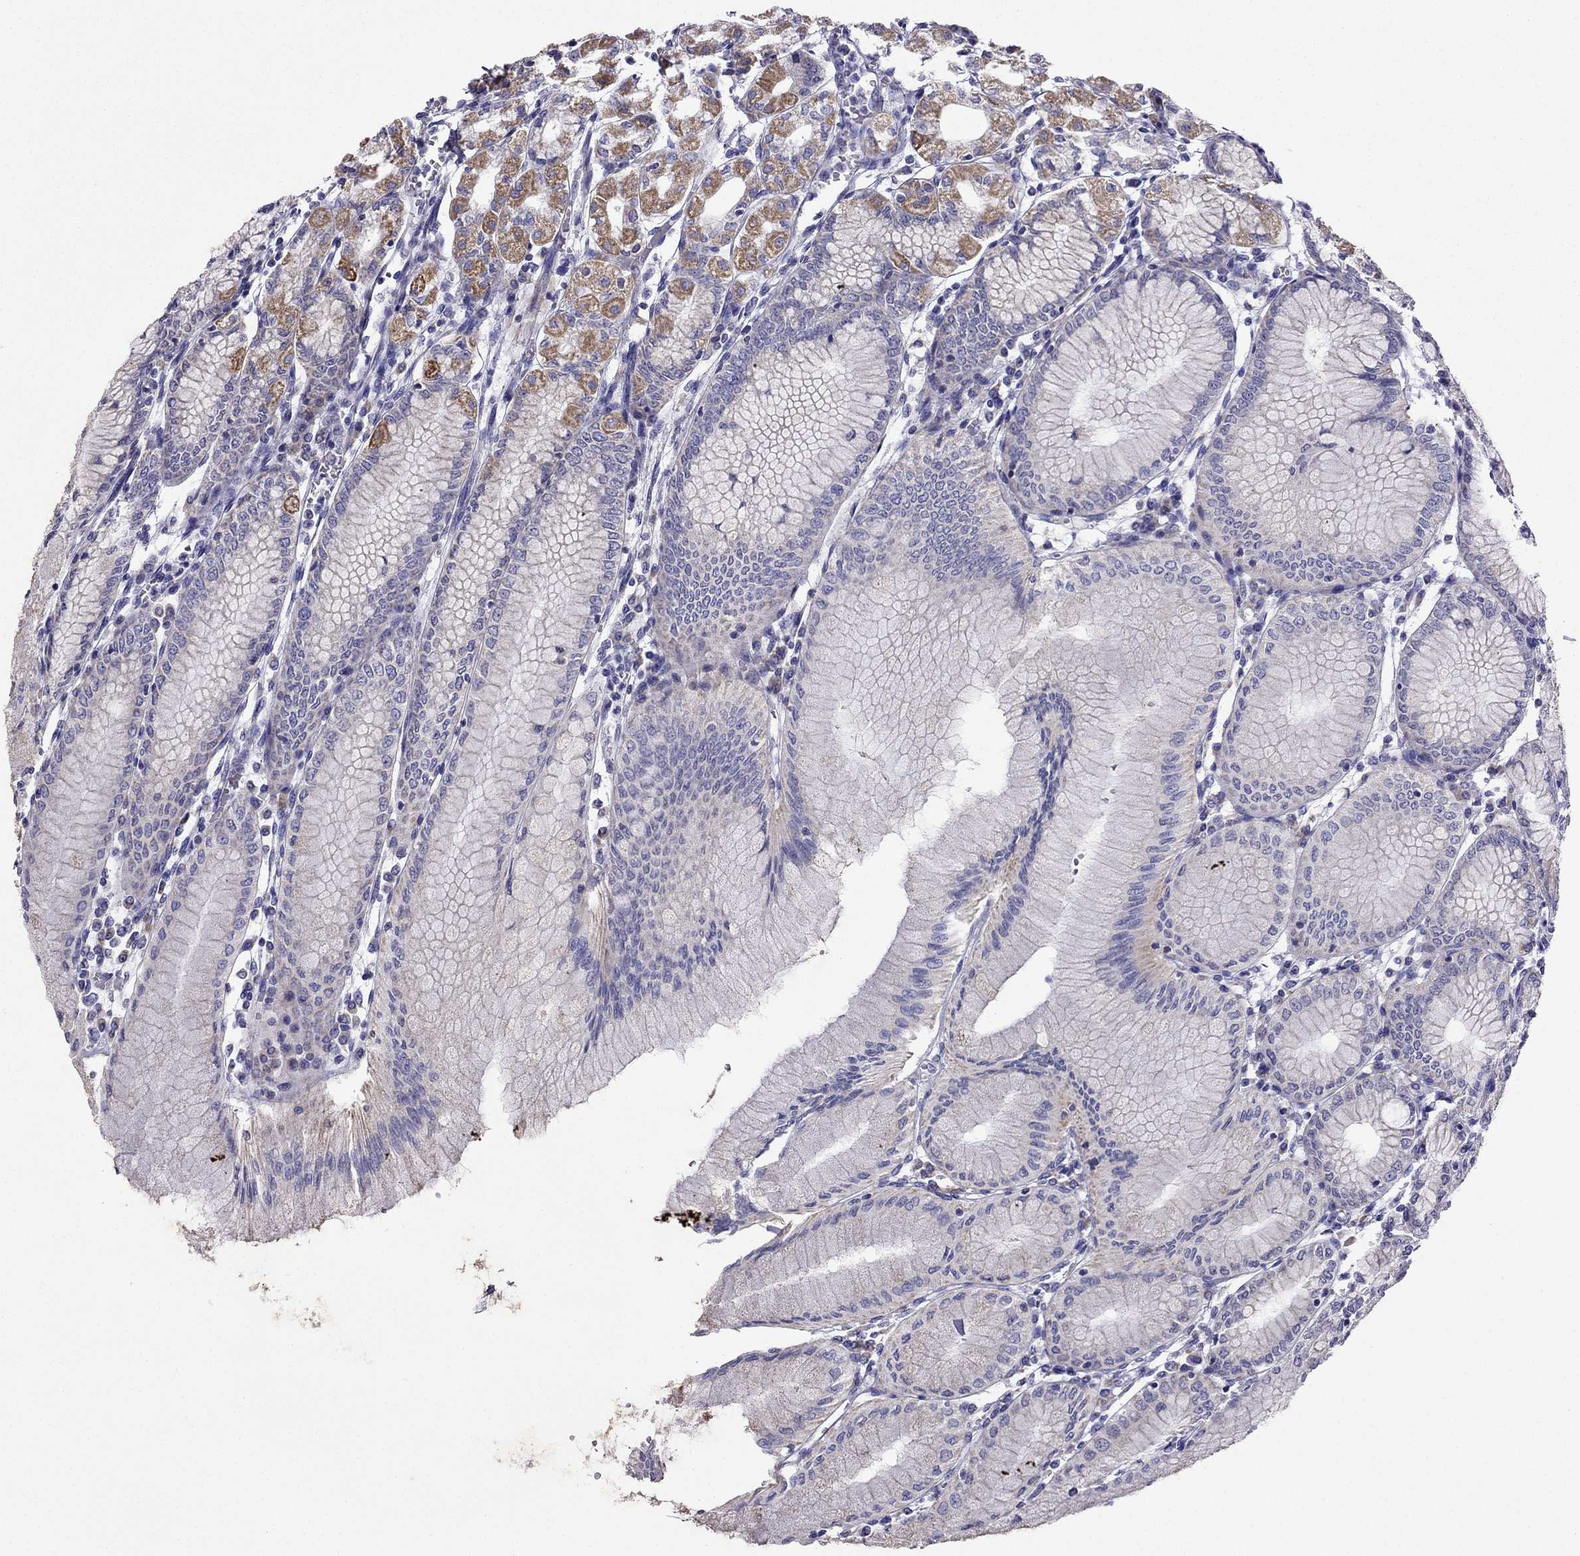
{"staining": {"intensity": "moderate", "quantity": "<25%", "location": "cytoplasmic/membranous"}, "tissue": "stomach", "cell_type": "Glandular cells", "image_type": "normal", "snomed": [{"axis": "morphology", "description": "Normal tissue, NOS"}, {"axis": "topography", "description": "Skeletal muscle"}, {"axis": "topography", "description": "Stomach"}], "caption": "An IHC photomicrograph of benign tissue is shown. Protein staining in brown labels moderate cytoplasmic/membranous positivity in stomach within glandular cells. The protein of interest is shown in brown color, while the nuclei are stained blue.", "gene": "KIF5A", "patient": {"sex": "female", "age": 57}}